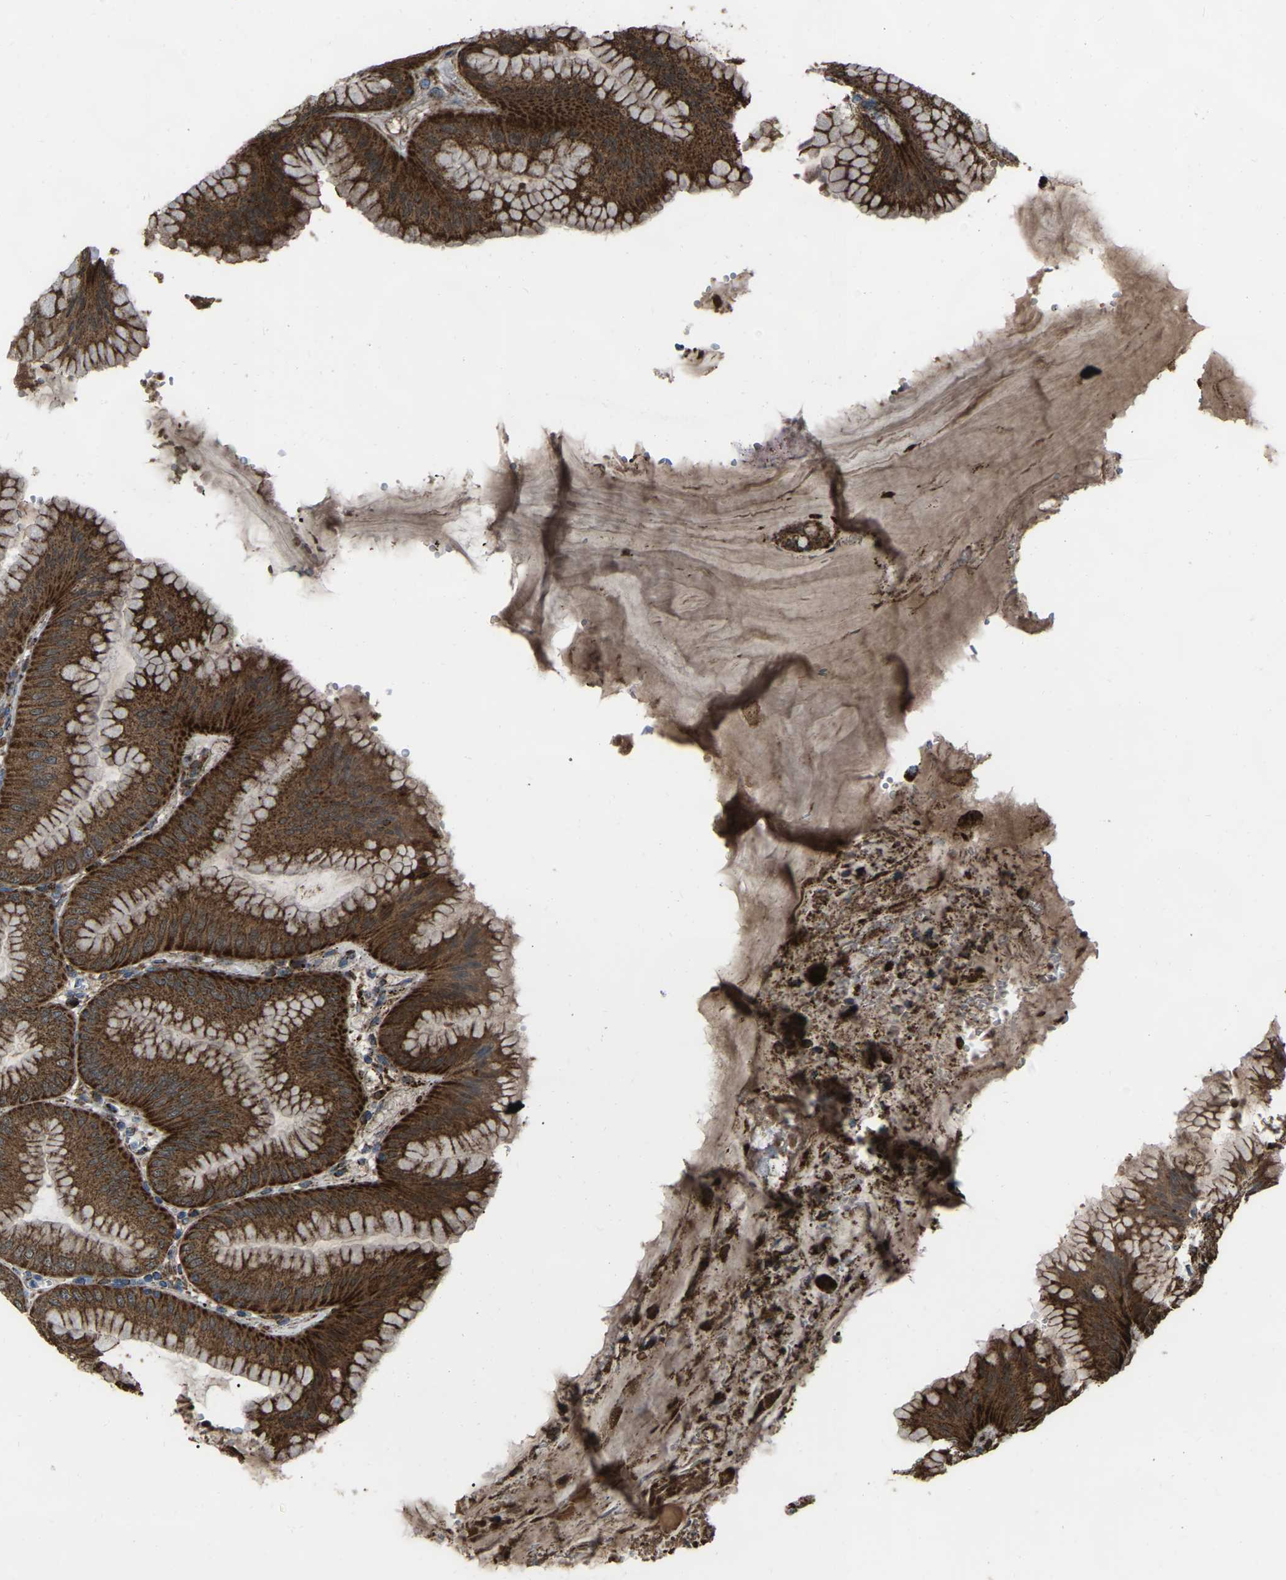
{"staining": {"intensity": "strong", "quantity": ">75%", "location": "nuclear"}, "tissue": "stomach", "cell_type": "Glandular cells", "image_type": "normal", "snomed": [{"axis": "morphology", "description": "Normal tissue, NOS"}, {"axis": "topography", "description": "Stomach, lower"}], "caption": "Protein expression analysis of benign stomach reveals strong nuclear staining in approximately >75% of glandular cells.", "gene": "AKR1A1", "patient": {"sex": "male", "age": 71}}